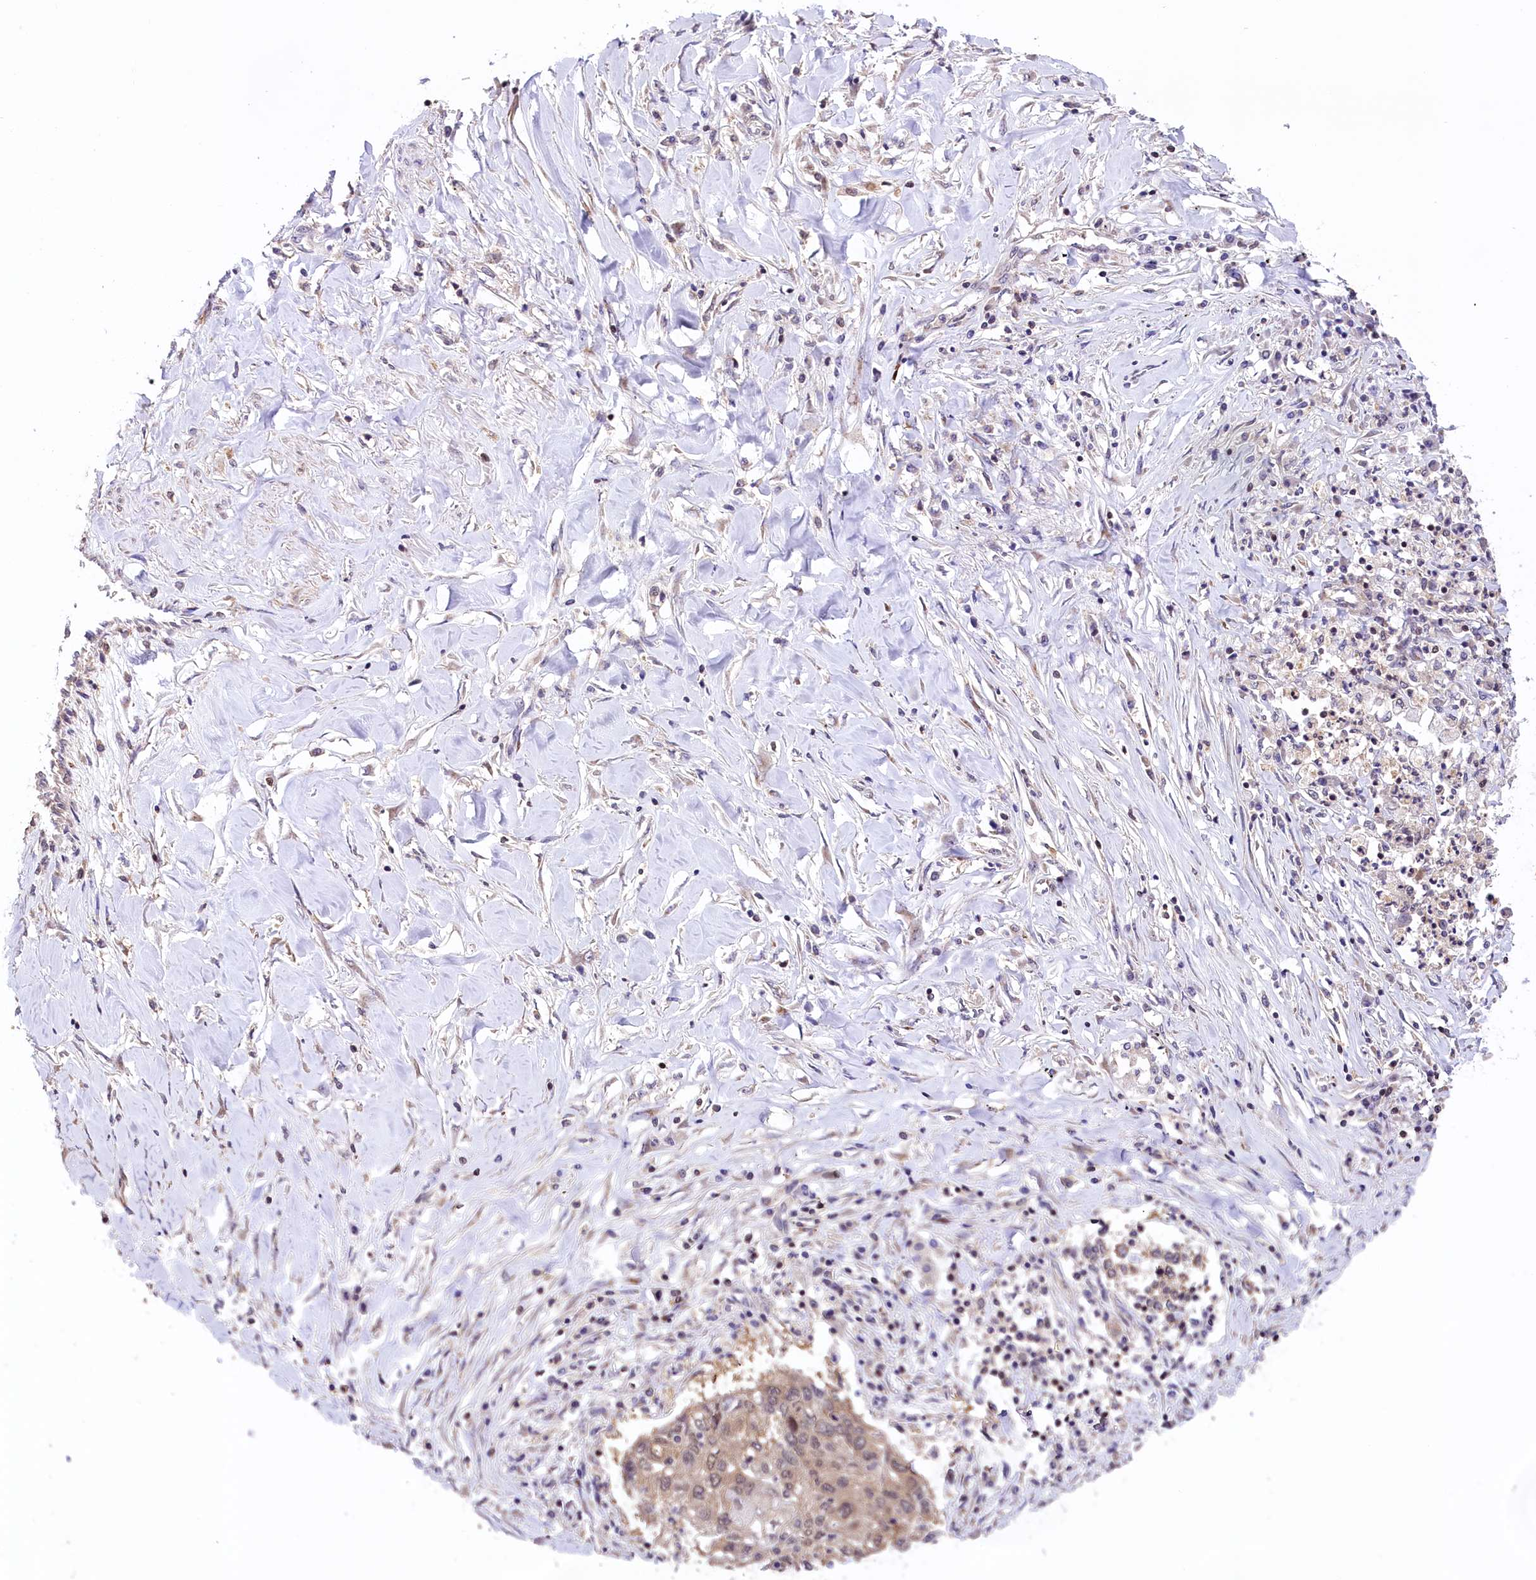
{"staining": {"intensity": "moderate", "quantity": "25%-75%", "location": "cytoplasmic/membranous"}, "tissue": "lung cancer", "cell_type": "Tumor cells", "image_type": "cancer", "snomed": [{"axis": "morphology", "description": "Squamous cell carcinoma, NOS"}, {"axis": "topography", "description": "Lung"}], "caption": "Approximately 25%-75% of tumor cells in human lung cancer show moderate cytoplasmic/membranous protein expression as visualized by brown immunohistochemical staining.", "gene": "CHORDC1", "patient": {"sex": "female", "age": 63}}